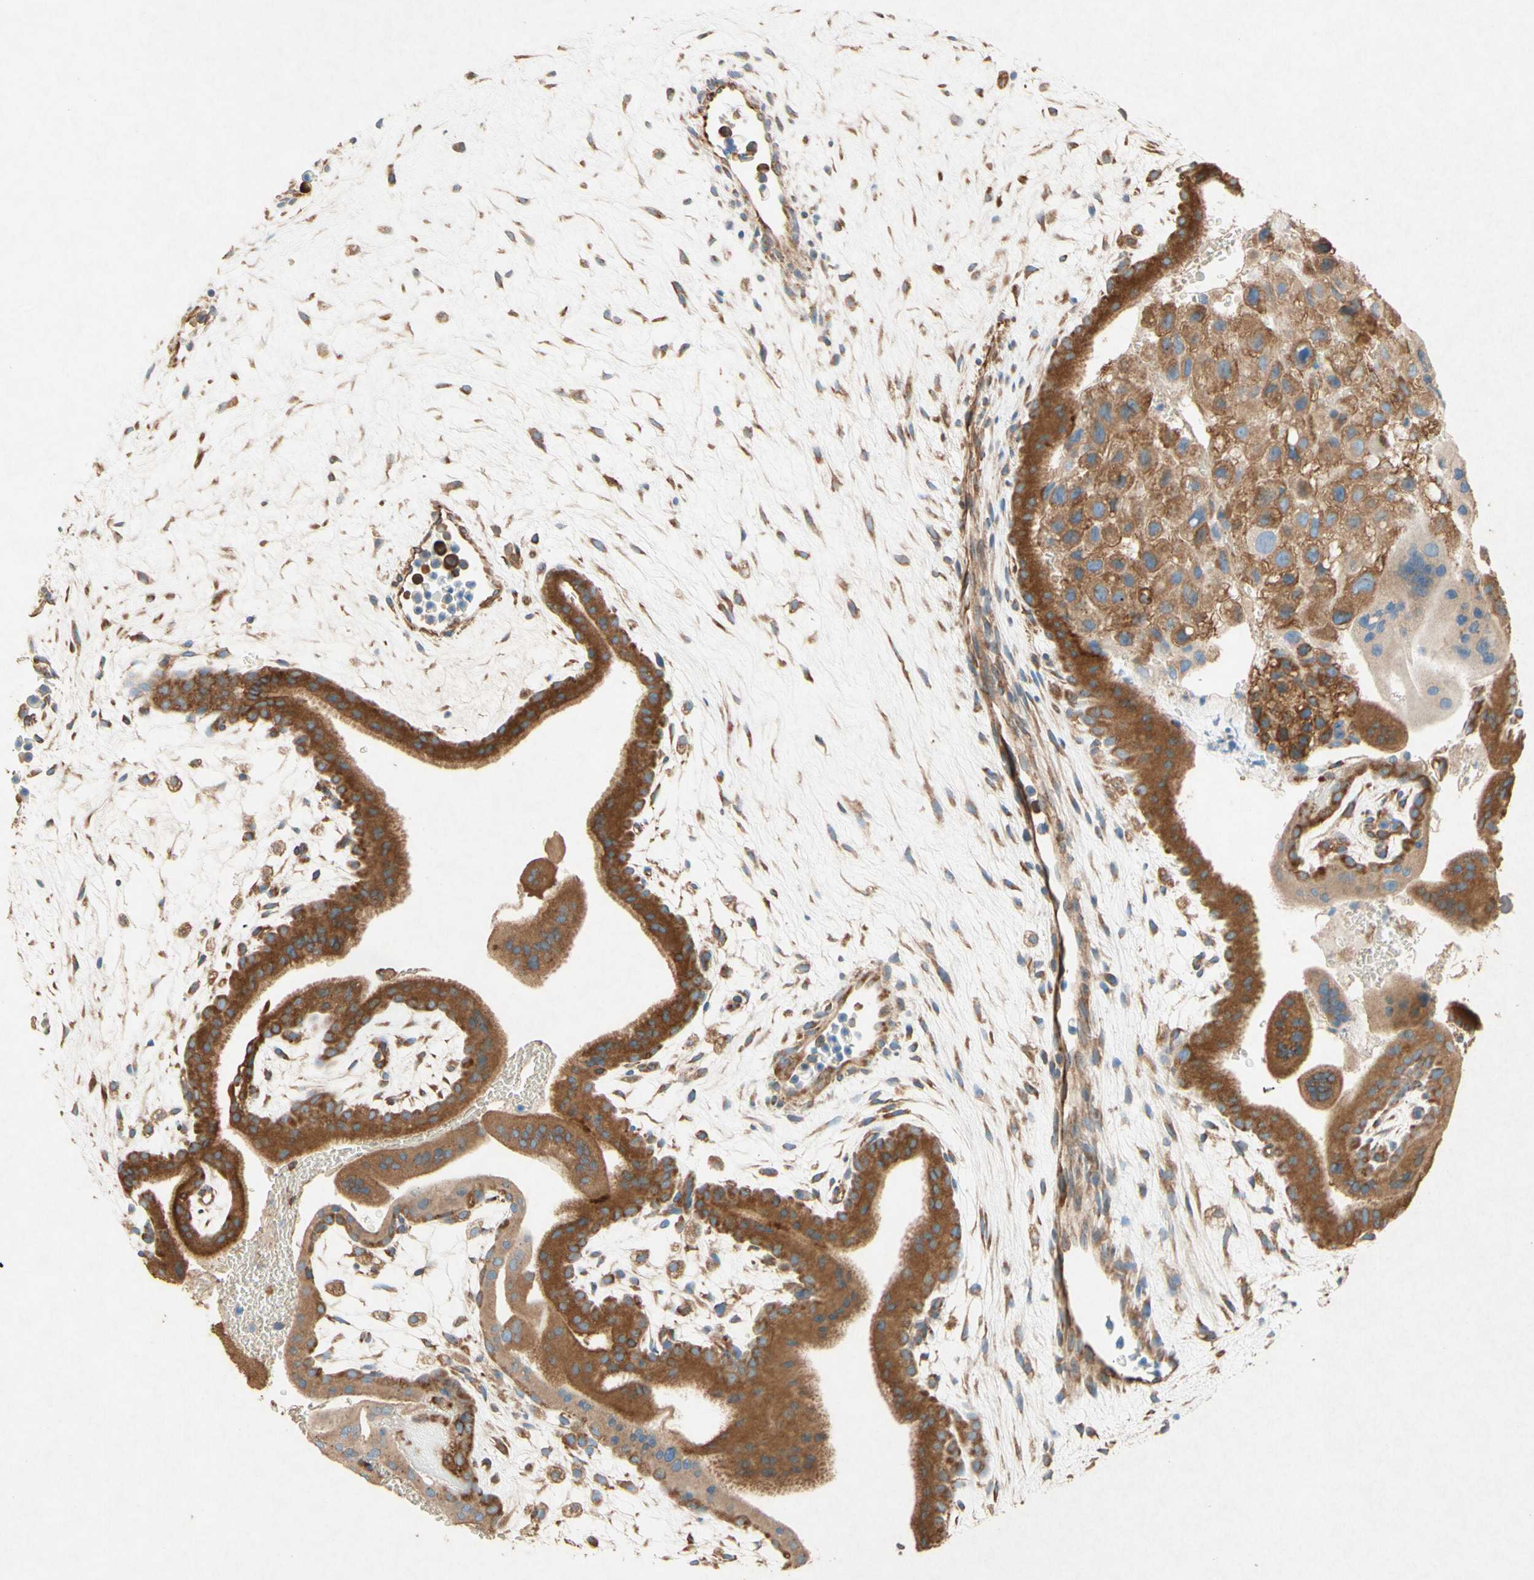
{"staining": {"intensity": "moderate", "quantity": ">75%", "location": "cytoplasmic/membranous"}, "tissue": "placenta", "cell_type": "Decidual cells", "image_type": "normal", "snomed": [{"axis": "morphology", "description": "Normal tissue, NOS"}, {"axis": "topography", "description": "Placenta"}], "caption": "IHC of unremarkable human placenta shows medium levels of moderate cytoplasmic/membranous staining in about >75% of decidual cells. The staining is performed using DAB (3,3'-diaminobenzidine) brown chromogen to label protein expression. The nuclei are counter-stained blue using hematoxylin.", "gene": "PABPC1", "patient": {"sex": "female", "age": 35}}